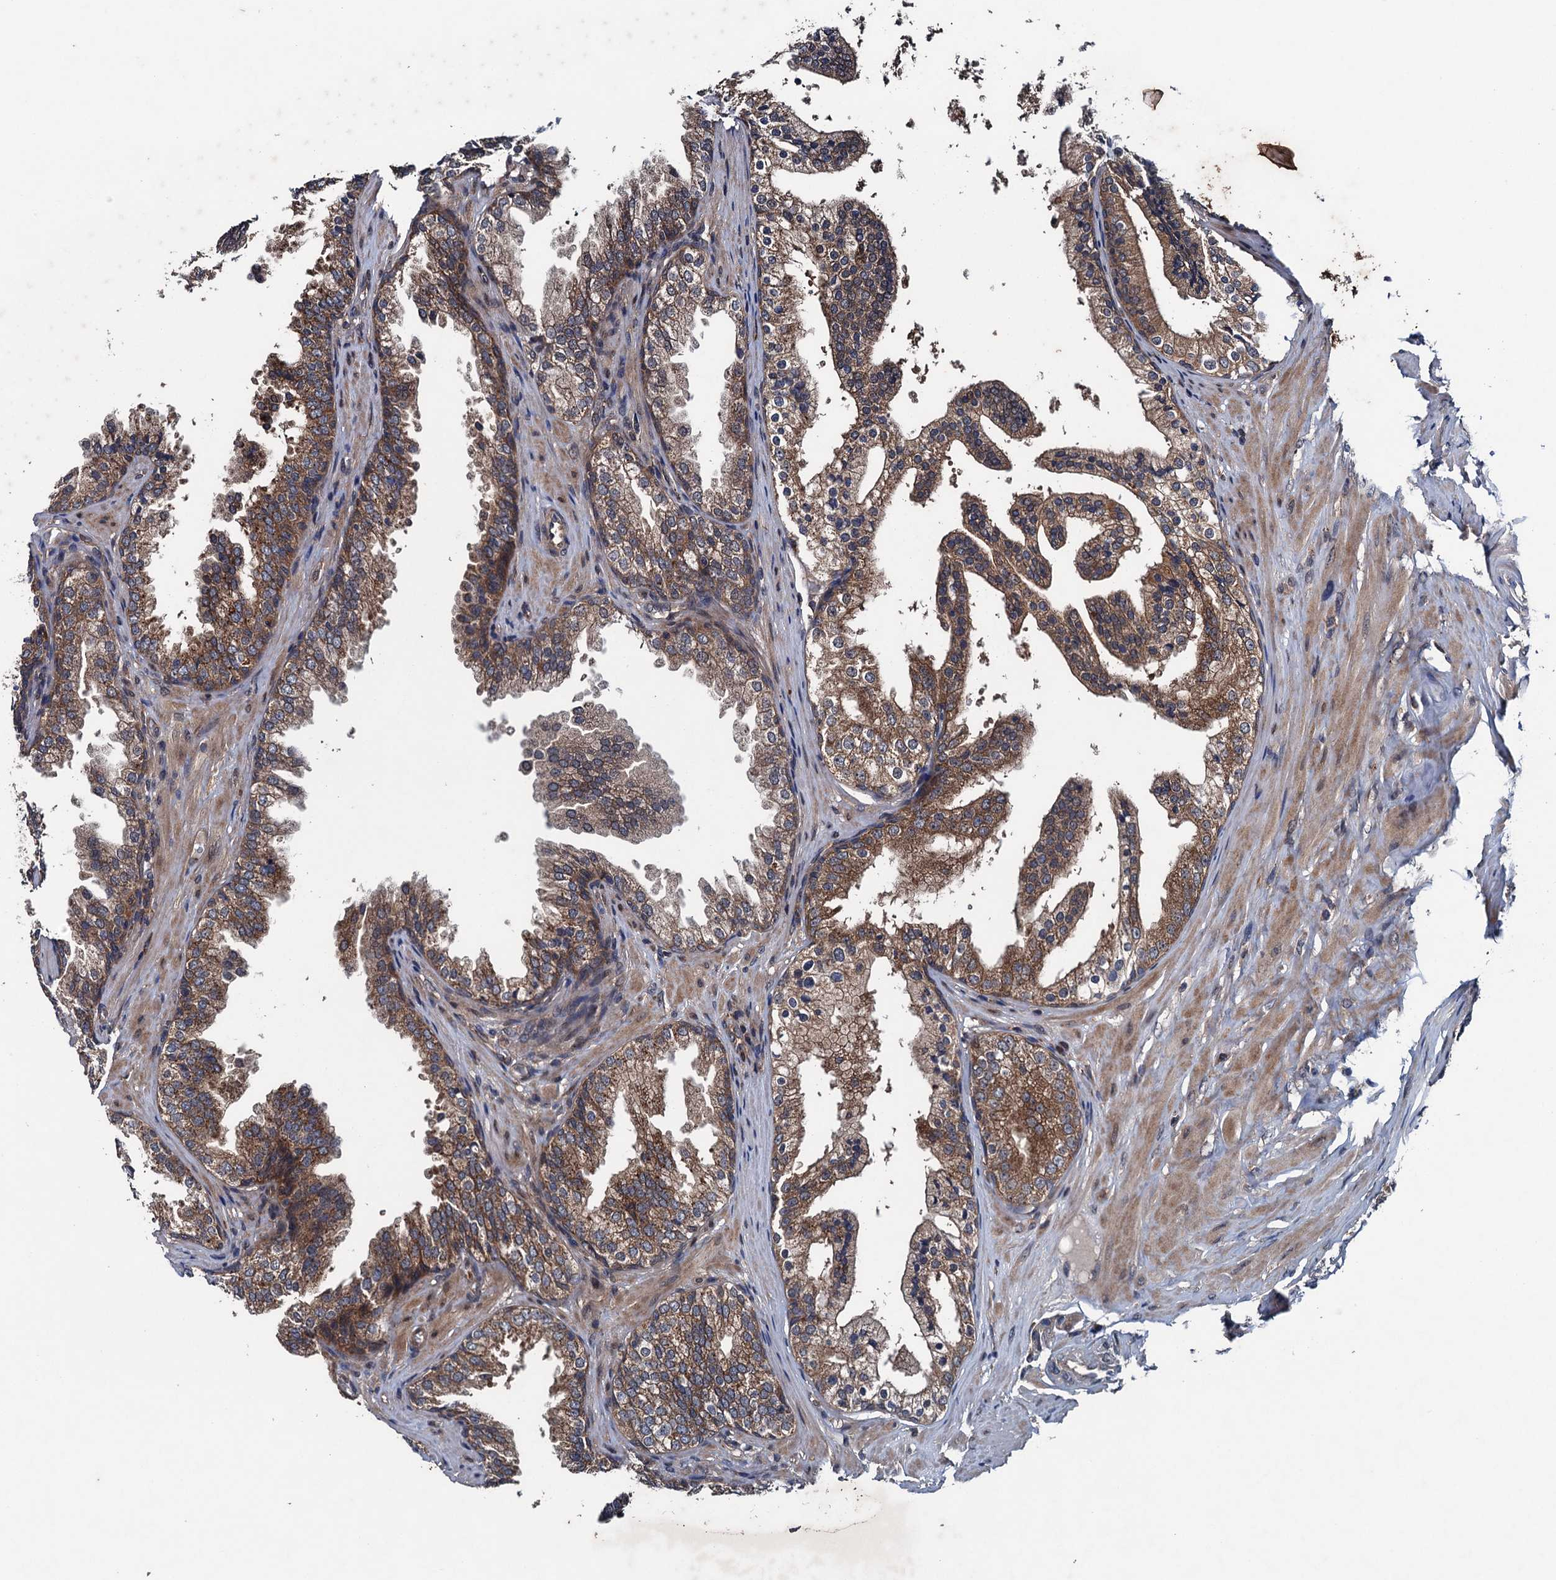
{"staining": {"intensity": "moderate", "quantity": ">75%", "location": "cytoplasmic/membranous"}, "tissue": "prostate", "cell_type": "Glandular cells", "image_type": "normal", "snomed": [{"axis": "morphology", "description": "Normal tissue, NOS"}, {"axis": "topography", "description": "Prostate"}], "caption": "Unremarkable prostate demonstrates moderate cytoplasmic/membranous staining in about >75% of glandular cells, visualized by immunohistochemistry.", "gene": "BLTP3B", "patient": {"sex": "male", "age": 60}}